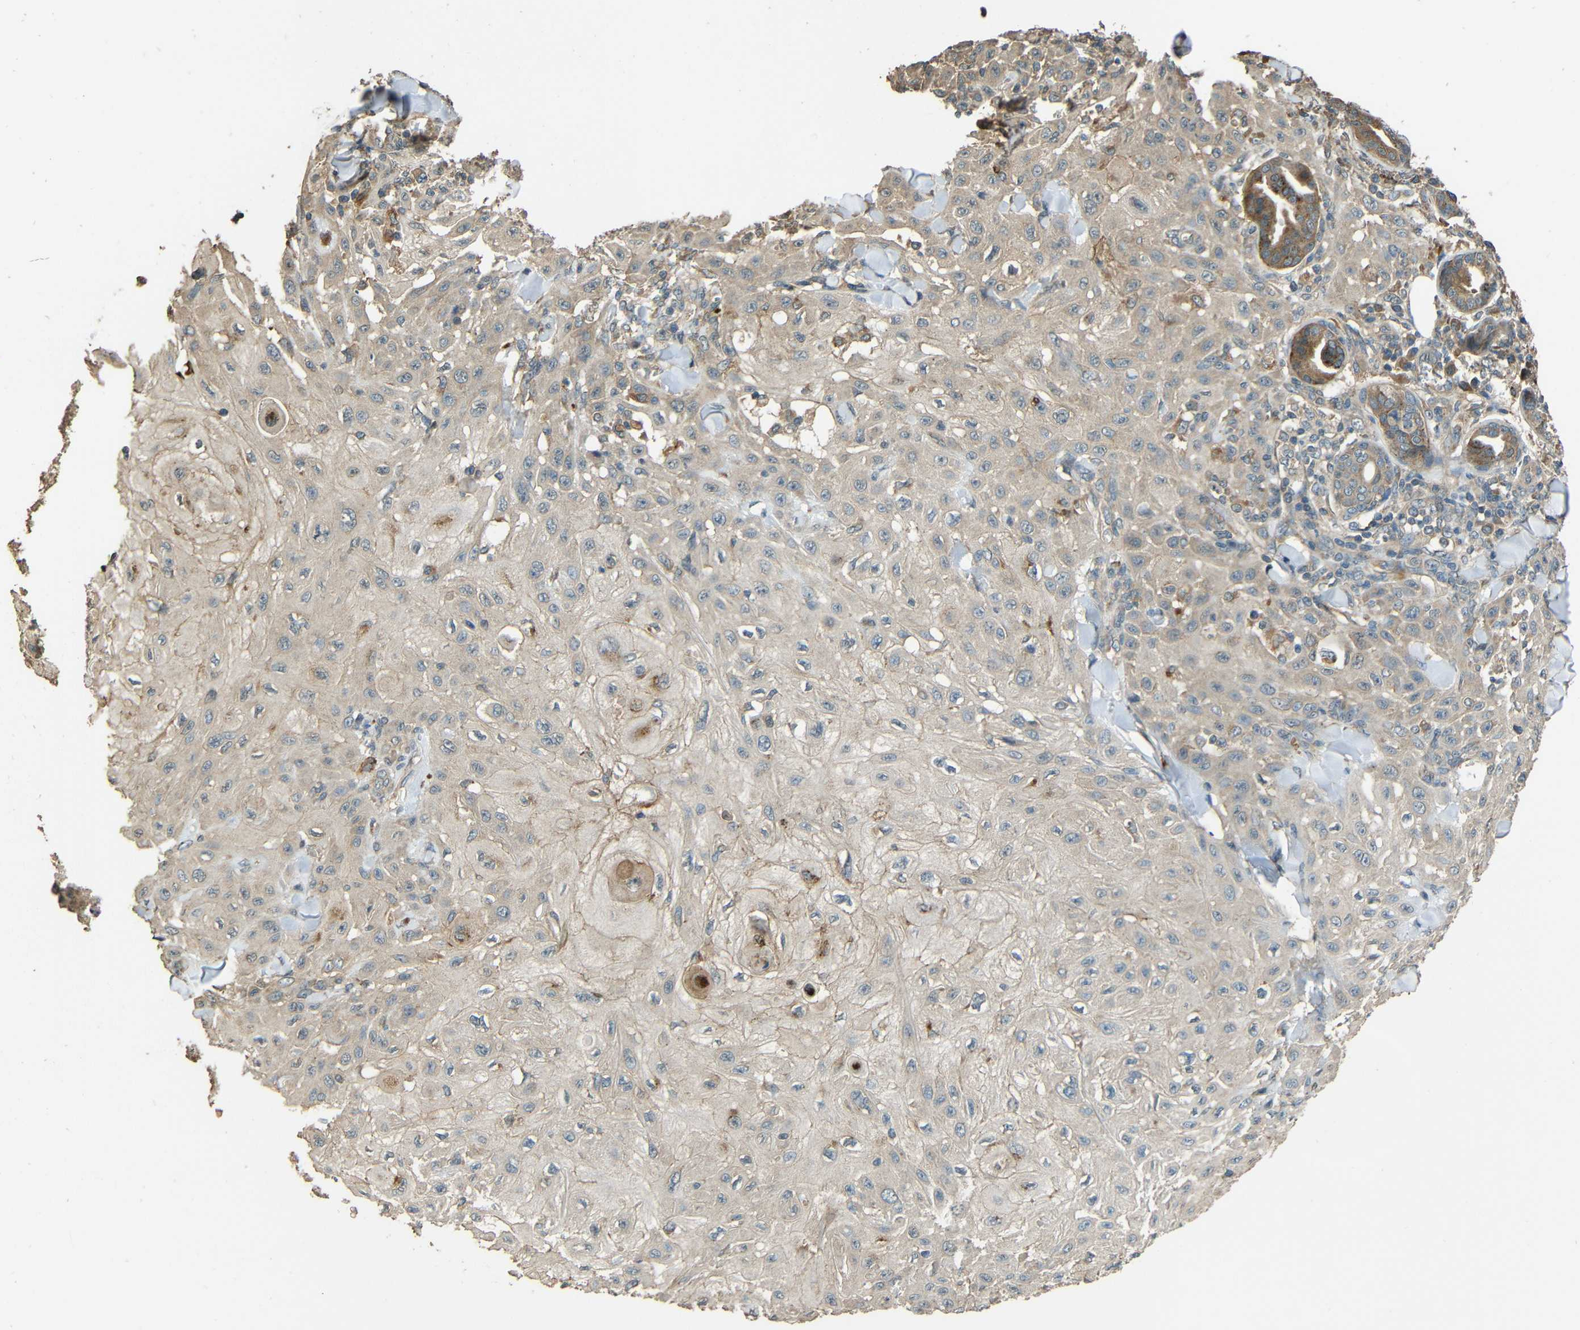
{"staining": {"intensity": "weak", "quantity": ">75%", "location": "cytoplasmic/membranous"}, "tissue": "skin cancer", "cell_type": "Tumor cells", "image_type": "cancer", "snomed": [{"axis": "morphology", "description": "Squamous cell carcinoma, NOS"}, {"axis": "topography", "description": "Skin"}], "caption": "Skin cancer (squamous cell carcinoma) stained with a protein marker exhibits weak staining in tumor cells.", "gene": "ACACA", "patient": {"sex": "male", "age": 24}}